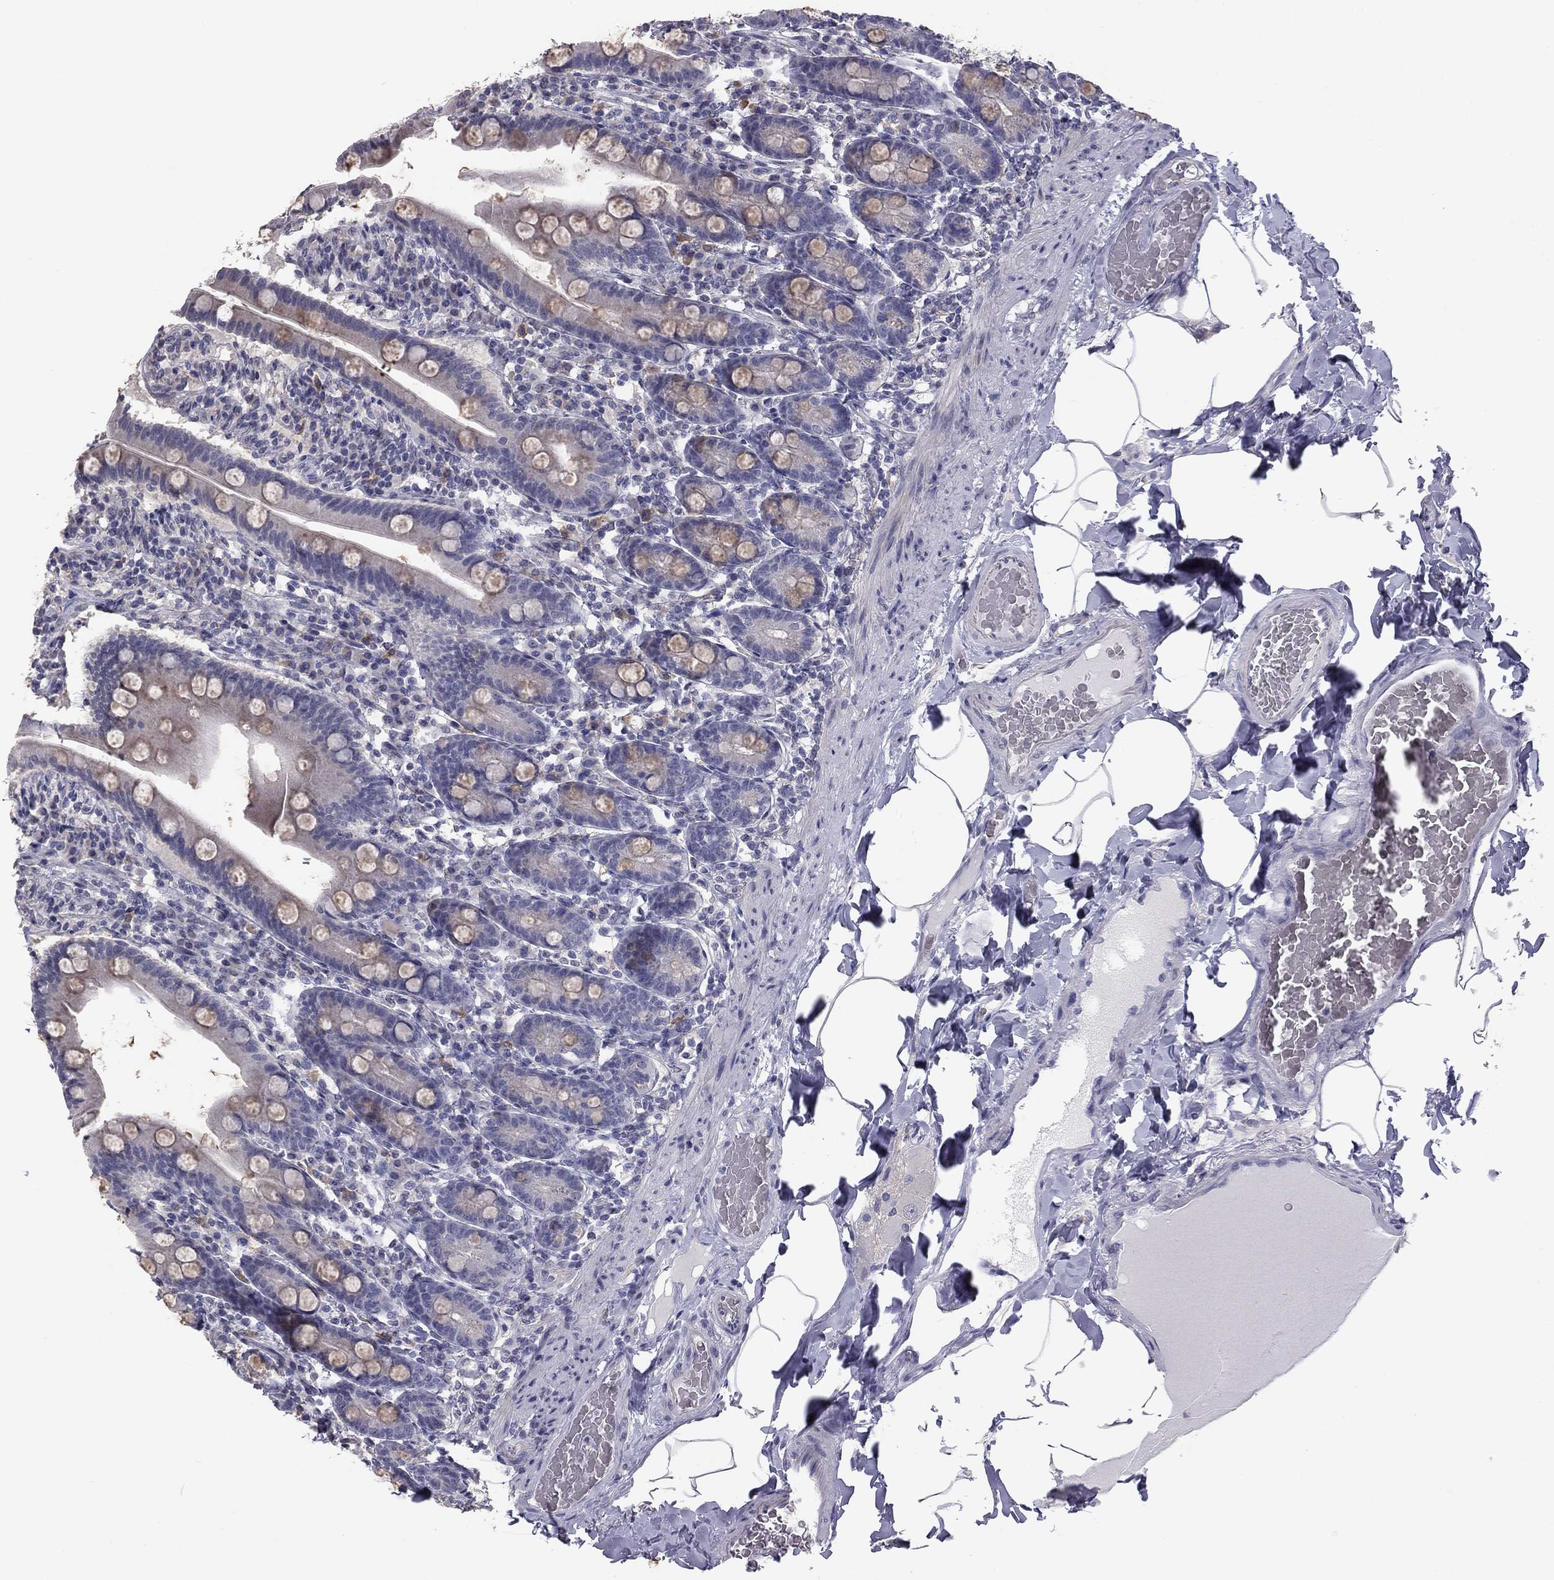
{"staining": {"intensity": "negative", "quantity": "none", "location": "none"}, "tissue": "small intestine", "cell_type": "Glandular cells", "image_type": "normal", "snomed": [{"axis": "morphology", "description": "Normal tissue, NOS"}, {"axis": "topography", "description": "Small intestine"}], "caption": "Human small intestine stained for a protein using IHC displays no positivity in glandular cells.", "gene": "PRRT2", "patient": {"sex": "male", "age": 66}}